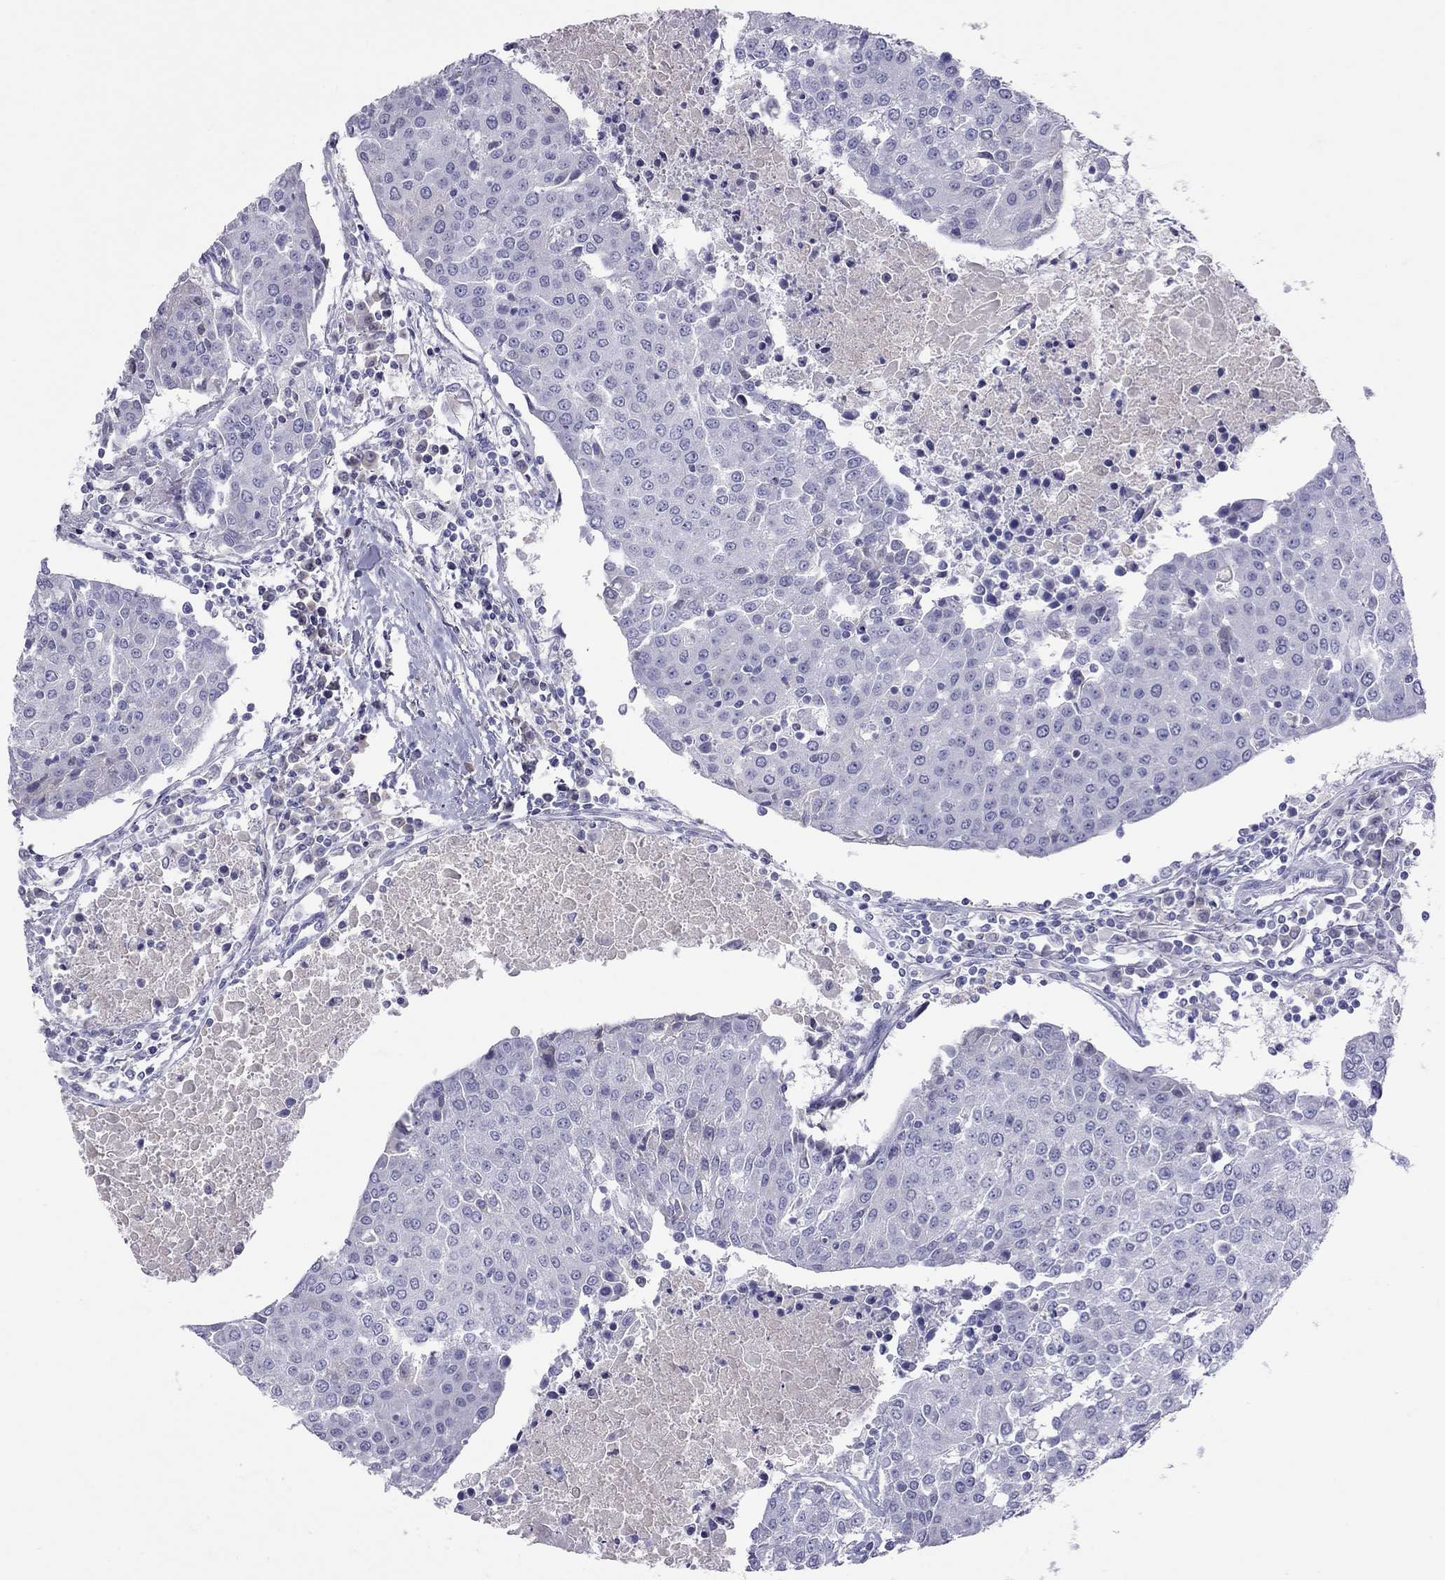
{"staining": {"intensity": "negative", "quantity": "none", "location": "none"}, "tissue": "urothelial cancer", "cell_type": "Tumor cells", "image_type": "cancer", "snomed": [{"axis": "morphology", "description": "Urothelial carcinoma, High grade"}, {"axis": "topography", "description": "Urinary bladder"}], "caption": "High power microscopy image of an immunohistochemistry micrograph of high-grade urothelial carcinoma, revealing no significant positivity in tumor cells.", "gene": "MUC16", "patient": {"sex": "female", "age": 85}}